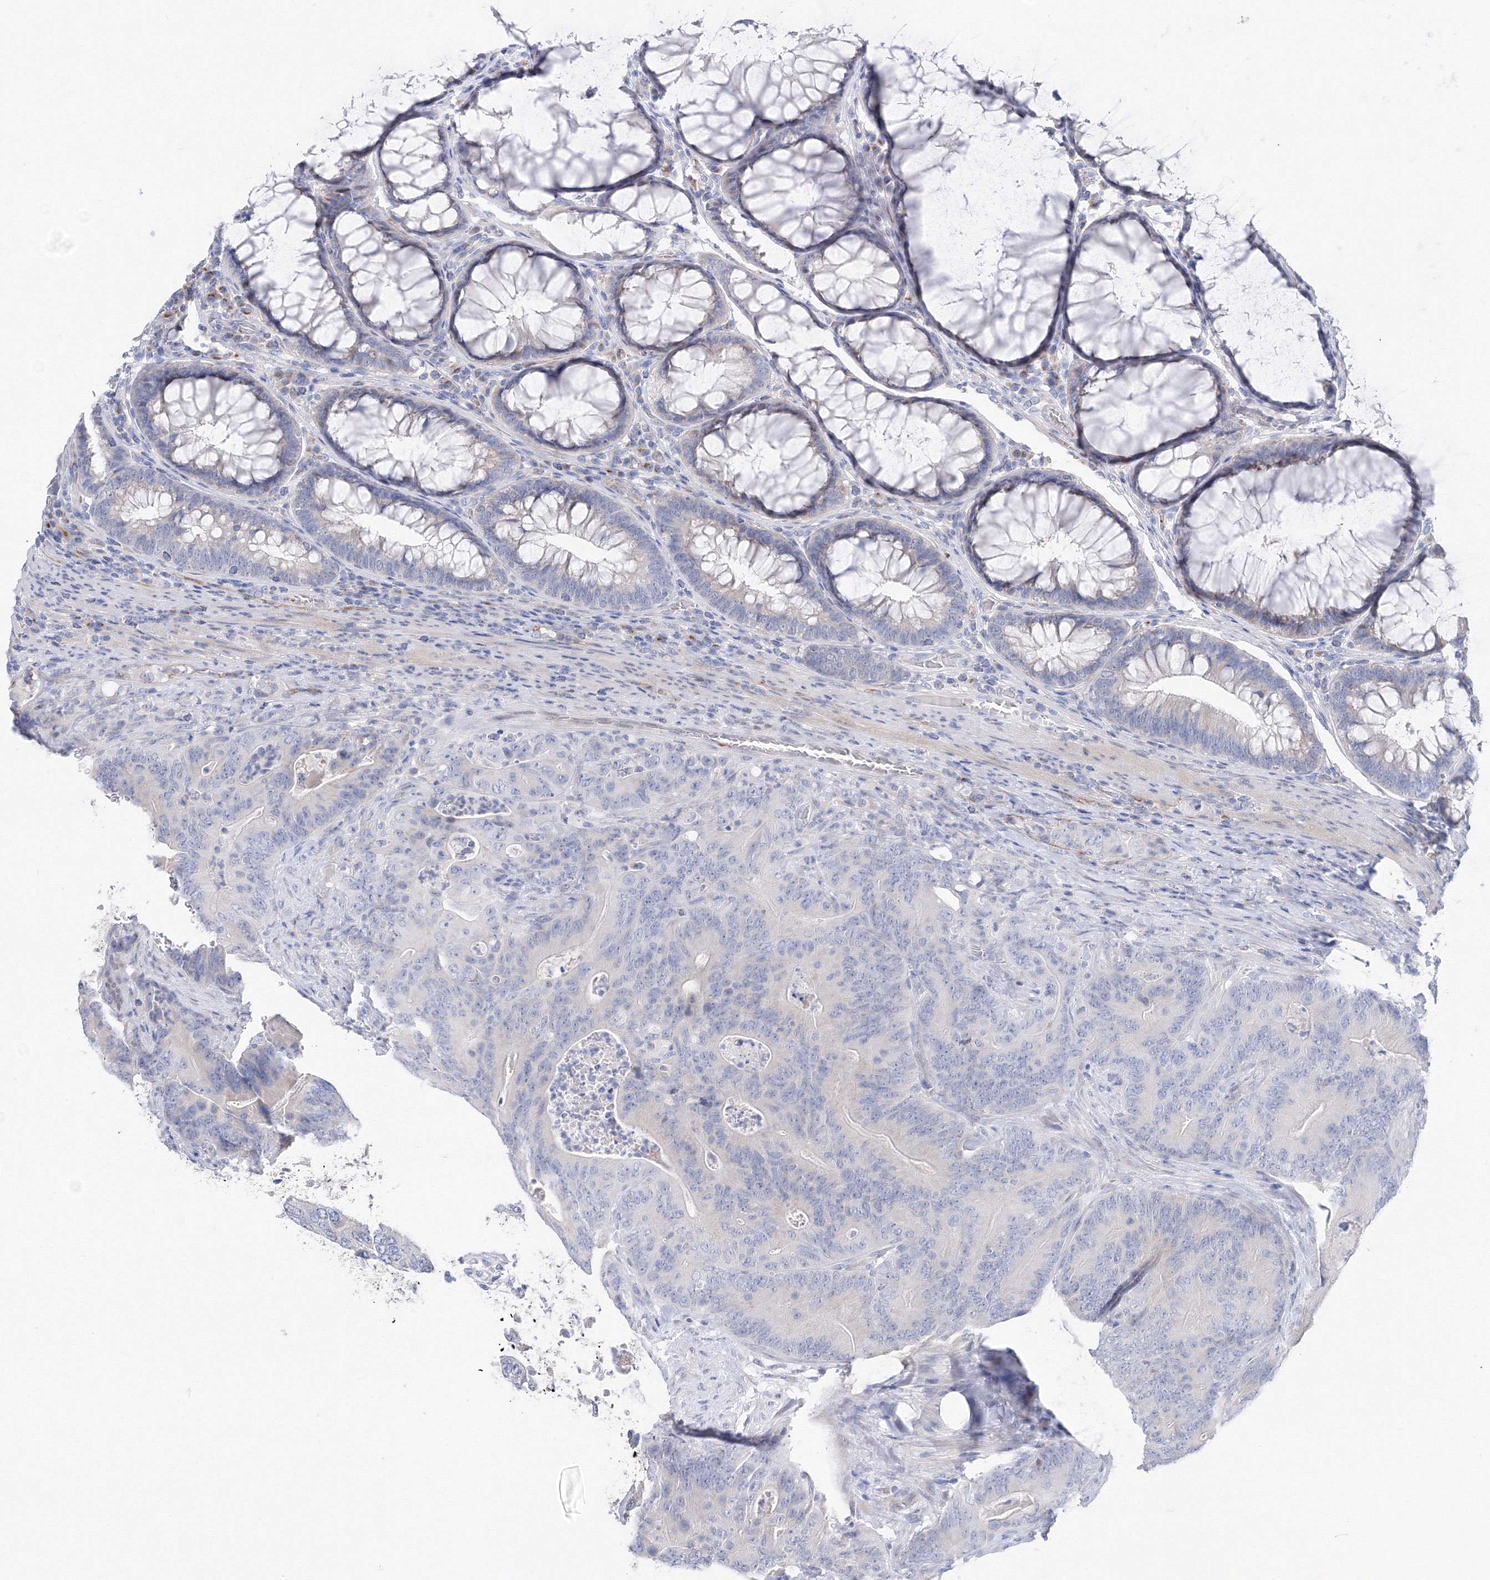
{"staining": {"intensity": "negative", "quantity": "none", "location": "none"}, "tissue": "colorectal cancer", "cell_type": "Tumor cells", "image_type": "cancer", "snomed": [{"axis": "morphology", "description": "Normal tissue, NOS"}, {"axis": "topography", "description": "Colon"}], "caption": "Colorectal cancer stained for a protein using immunohistochemistry reveals no positivity tumor cells.", "gene": "TAMM41", "patient": {"sex": "female", "age": 82}}